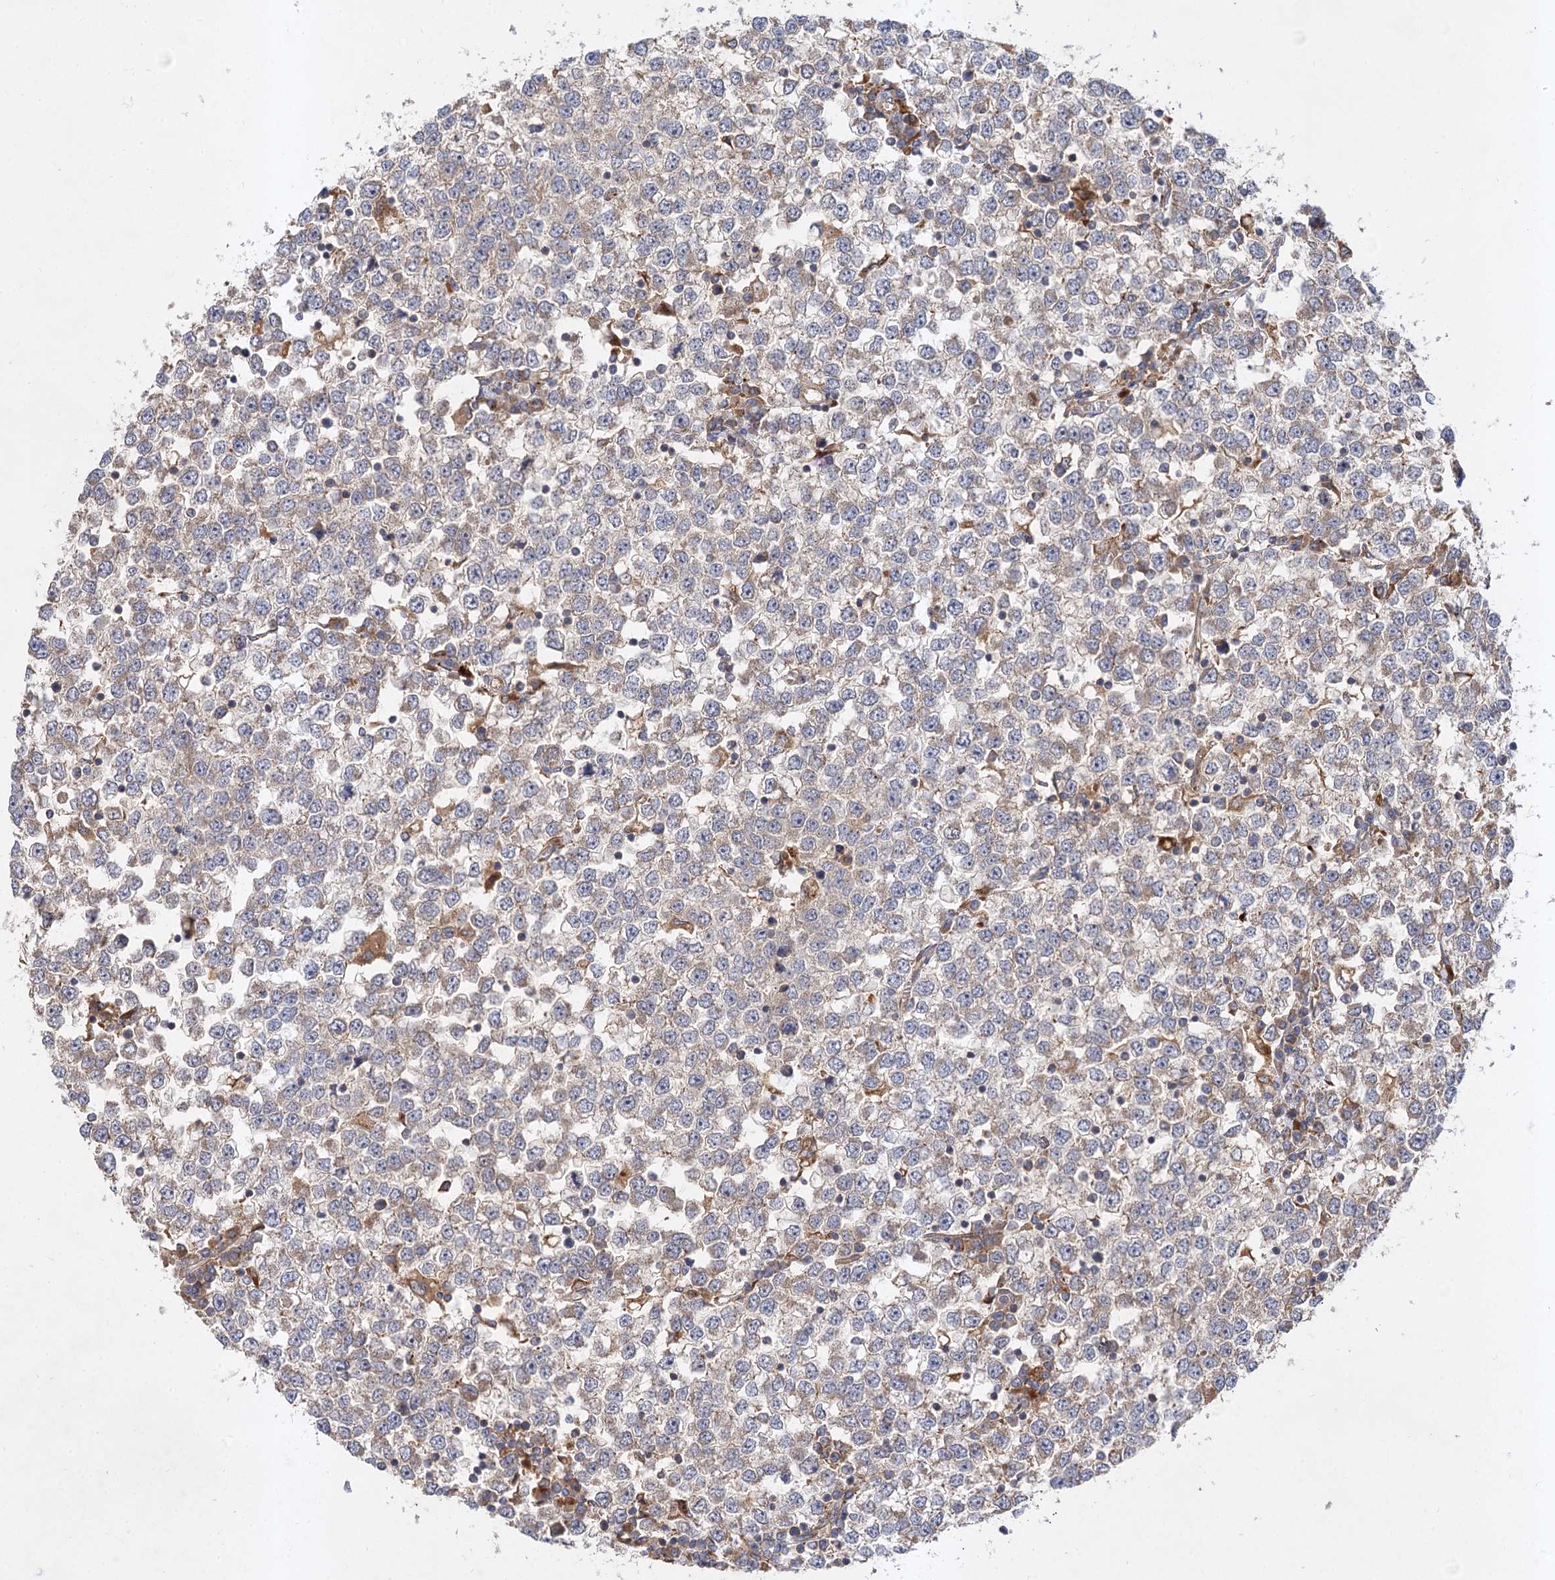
{"staining": {"intensity": "weak", "quantity": "25%-75%", "location": "cytoplasmic/membranous"}, "tissue": "testis cancer", "cell_type": "Tumor cells", "image_type": "cancer", "snomed": [{"axis": "morphology", "description": "Seminoma, NOS"}, {"axis": "topography", "description": "Testis"}], "caption": "Immunohistochemical staining of human testis cancer (seminoma) shows low levels of weak cytoplasmic/membranous staining in approximately 25%-75% of tumor cells. The staining was performed using DAB (3,3'-diaminobenzidine), with brown indicating positive protein expression. Nuclei are stained blue with hematoxylin.", "gene": "PATL1", "patient": {"sex": "male", "age": 65}}